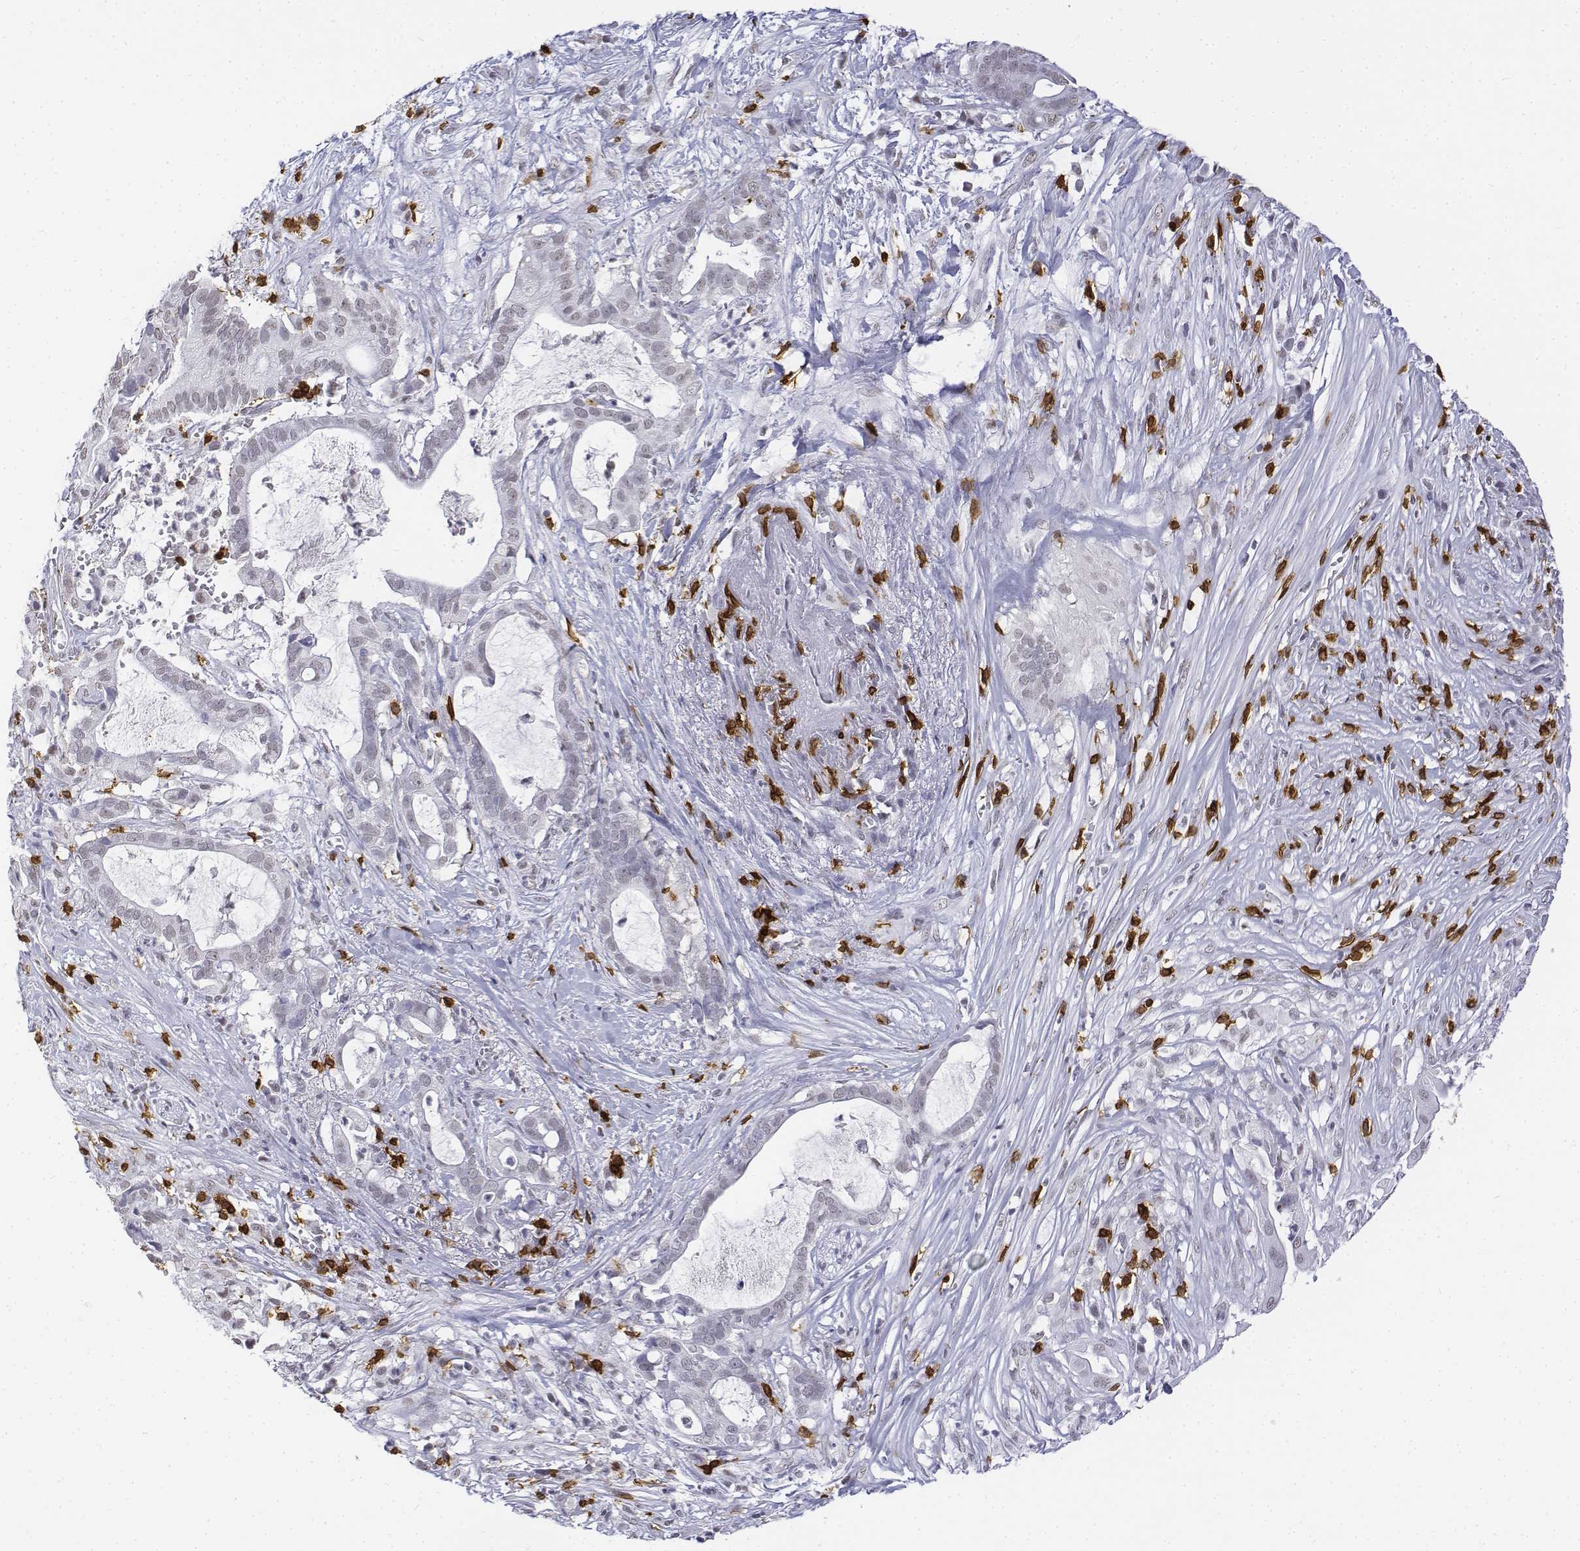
{"staining": {"intensity": "negative", "quantity": "none", "location": "none"}, "tissue": "pancreatic cancer", "cell_type": "Tumor cells", "image_type": "cancer", "snomed": [{"axis": "morphology", "description": "Adenocarcinoma, NOS"}, {"axis": "topography", "description": "Pancreas"}], "caption": "The histopathology image shows no significant positivity in tumor cells of pancreatic cancer.", "gene": "CD3E", "patient": {"sex": "male", "age": 61}}